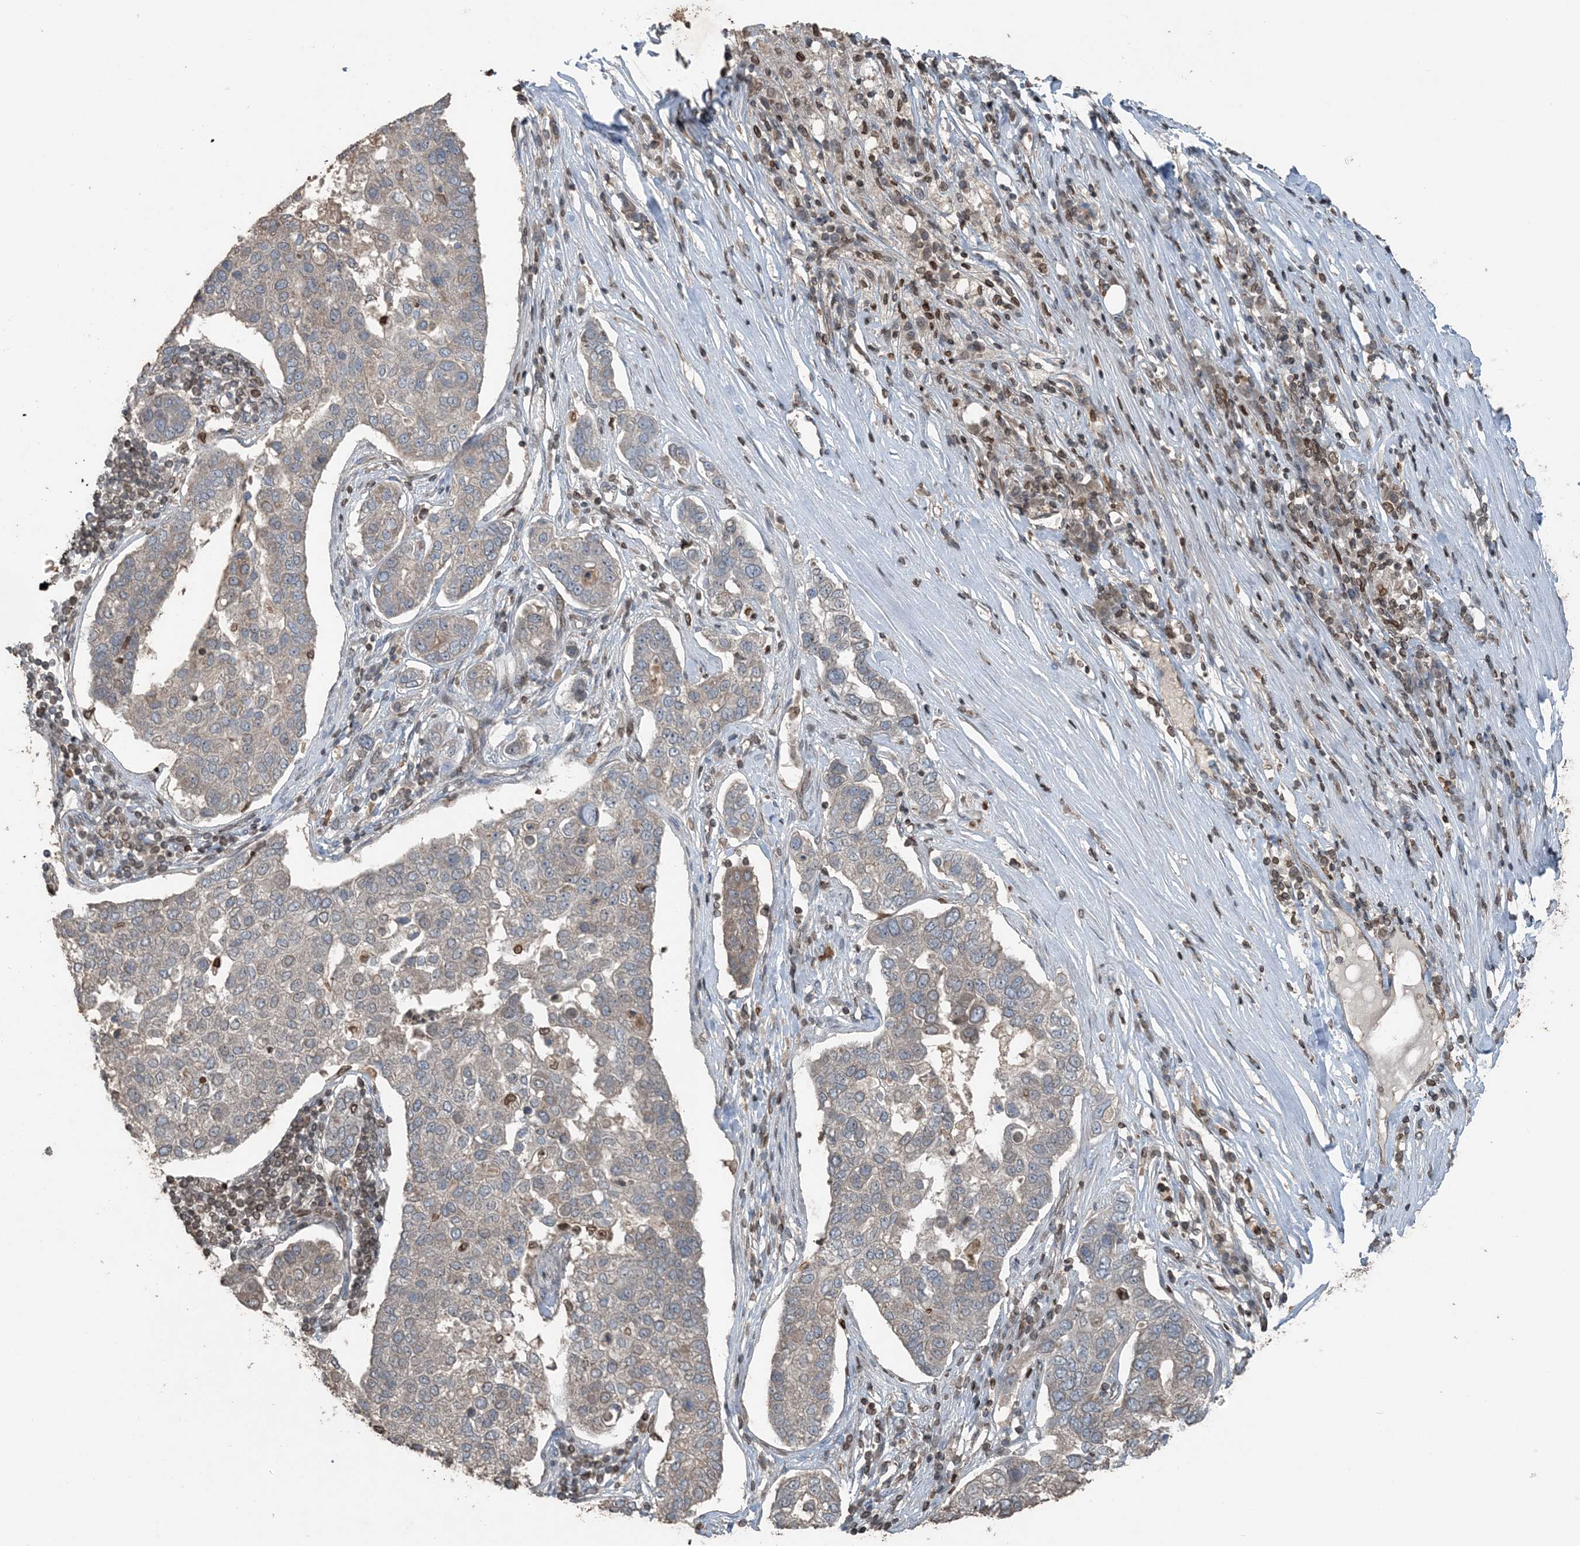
{"staining": {"intensity": "negative", "quantity": "none", "location": "none"}, "tissue": "pancreatic cancer", "cell_type": "Tumor cells", "image_type": "cancer", "snomed": [{"axis": "morphology", "description": "Adenocarcinoma, NOS"}, {"axis": "topography", "description": "Pancreas"}], "caption": "This photomicrograph is of adenocarcinoma (pancreatic) stained with IHC to label a protein in brown with the nuclei are counter-stained blue. There is no positivity in tumor cells.", "gene": "ZFAND2B", "patient": {"sex": "female", "age": 61}}